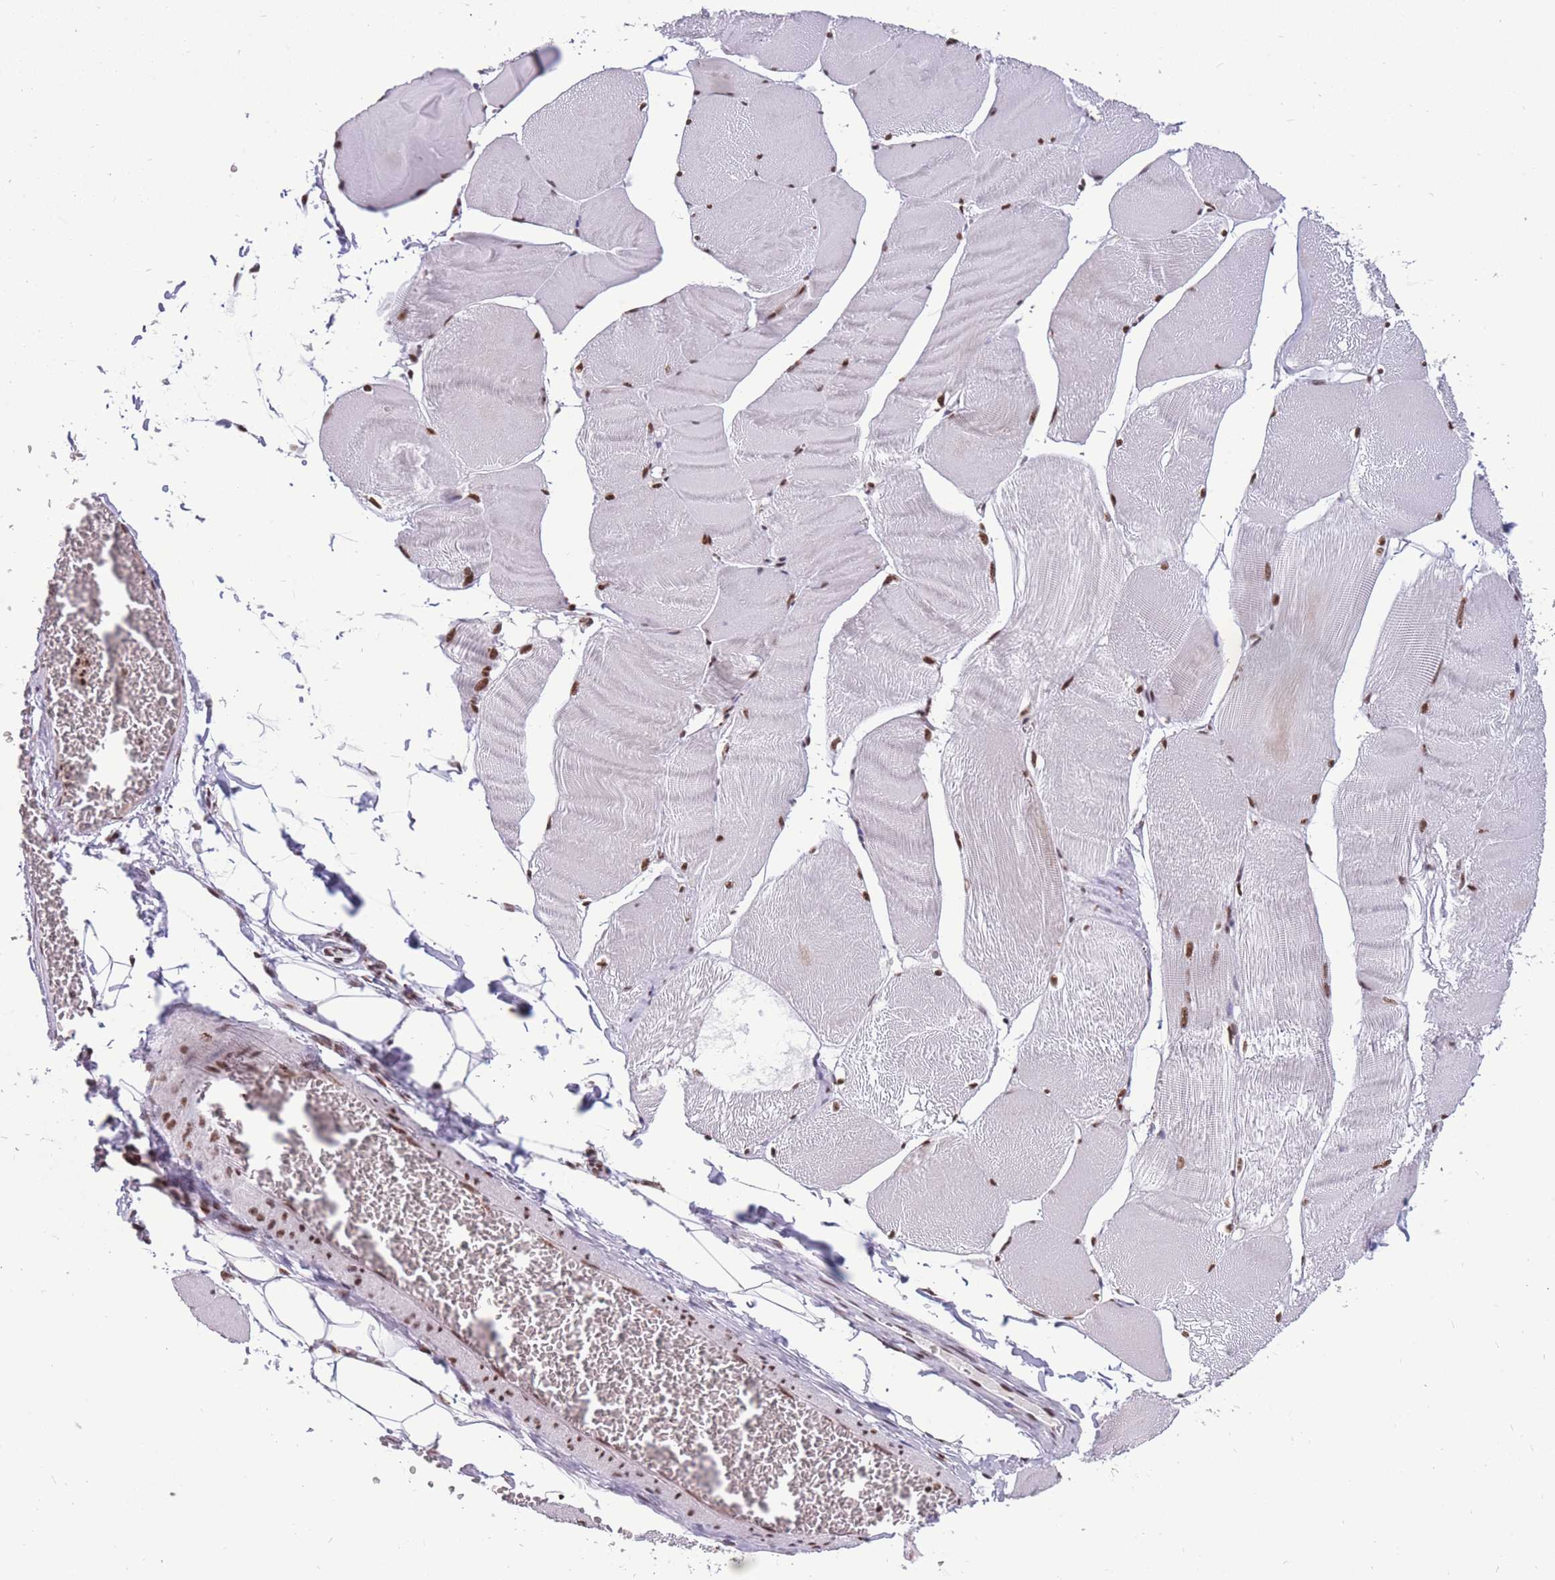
{"staining": {"intensity": "strong", "quantity": "25%-75%", "location": "nuclear"}, "tissue": "skeletal muscle", "cell_type": "Myocytes", "image_type": "normal", "snomed": [{"axis": "morphology", "description": "Normal tissue, NOS"}, {"axis": "morphology", "description": "Basal cell carcinoma"}, {"axis": "topography", "description": "Skeletal muscle"}], "caption": "Strong nuclear expression for a protein is appreciated in about 25%-75% of myocytes of normal skeletal muscle using IHC.", "gene": "PRPF19", "patient": {"sex": "female", "age": 64}}